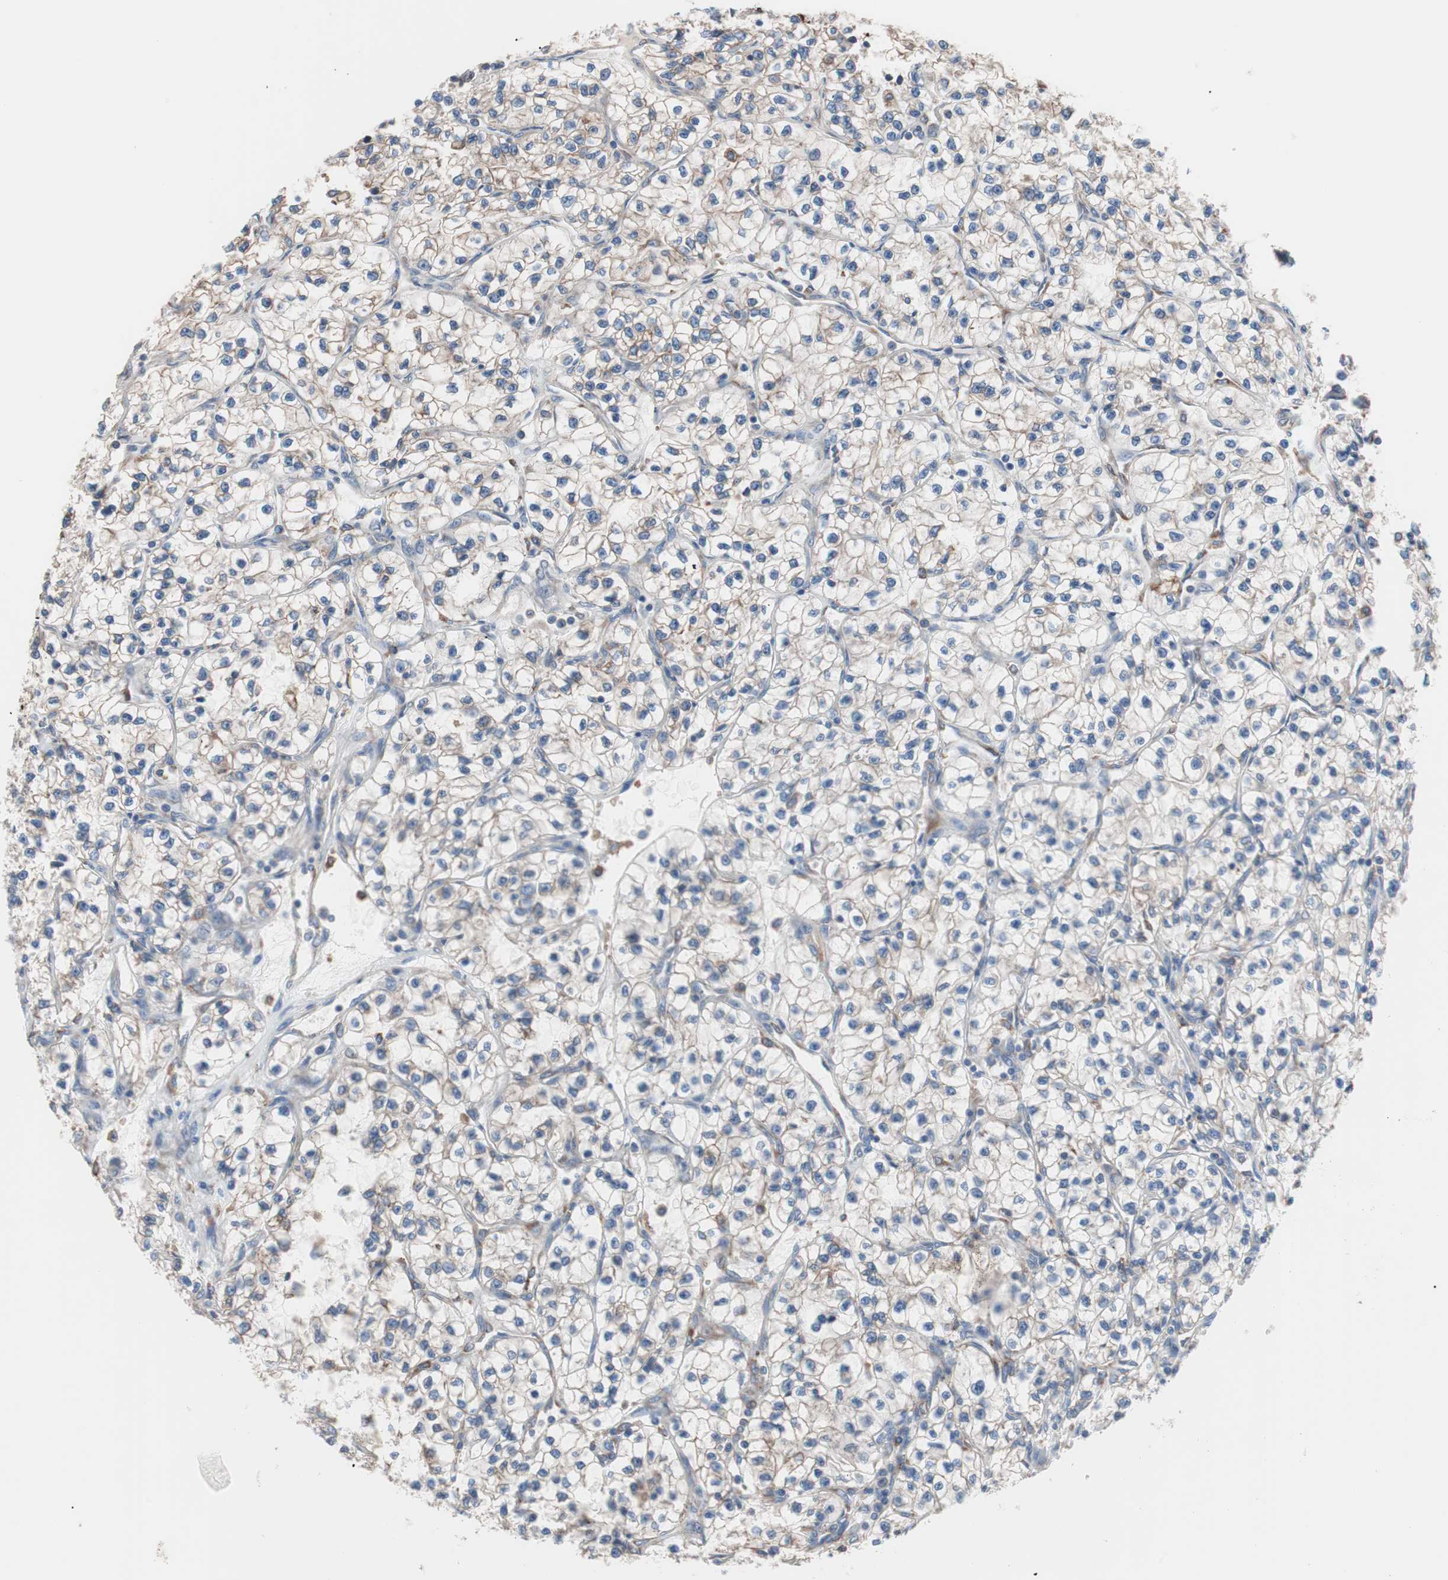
{"staining": {"intensity": "weak", "quantity": "<25%", "location": "cytoplasmic/membranous"}, "tissue": "renal cancer", "cell_type": "Tumor cells", "image_type": "cancer", "snomed": [{"axis": "morphology", "description": "Adenocarcinoma, NOS"}, {"axis": "topography", "description": "Kidney"}], "caption": "Immunohistochemistry photomicrograph of neoplastic tissue: renal cancer (adenocarcinoma) stained with DAB (3,3'-diaminobenzidine) demonstrates no significant protein positivity in tumor cells.", "gene": "SLC27A4", "patient": {"sex": "female", "age": 57}}